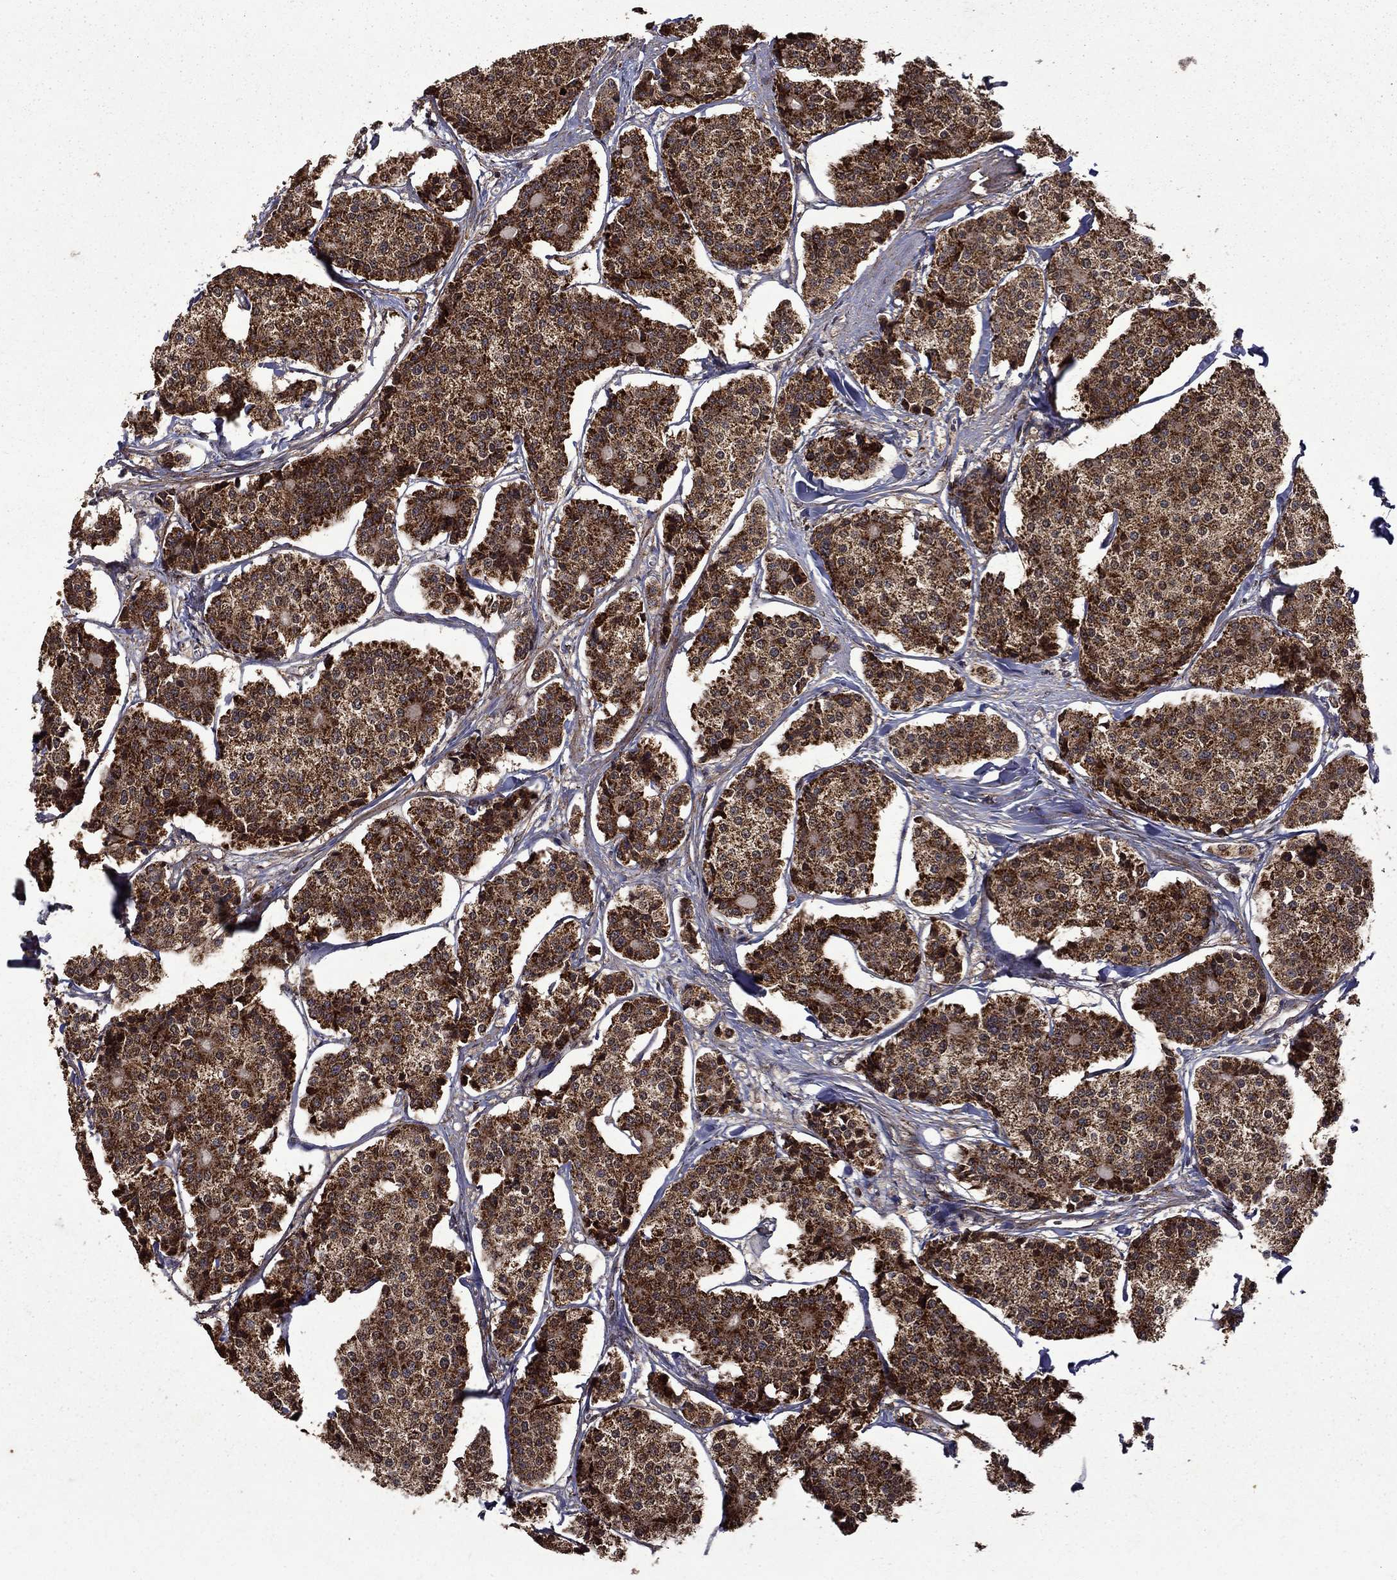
{"staining": {"intensity": "strong", "quantity": ">75%", "location": "cytoplasmic/membranous,nuclear"}, "tissue": "carcinoid", "cell_type": "Tumor cells", "image_type": "cancer", "snomed": [{"axis": "morphology", "description": "Carcinoid, malignant, NOS"}, {"axis": "topography", "description": "Small intestine"}], "caption": "This photomicrograph shows immunohistochemistry (IHC) staining of human carcinoid (malignant), with high strong cytoplasmic/membranous and nuclear positivity in approximately >75% of tumor cells.", "gene": "ITM2B", "patient": {"sex": "female", "age": 65}}